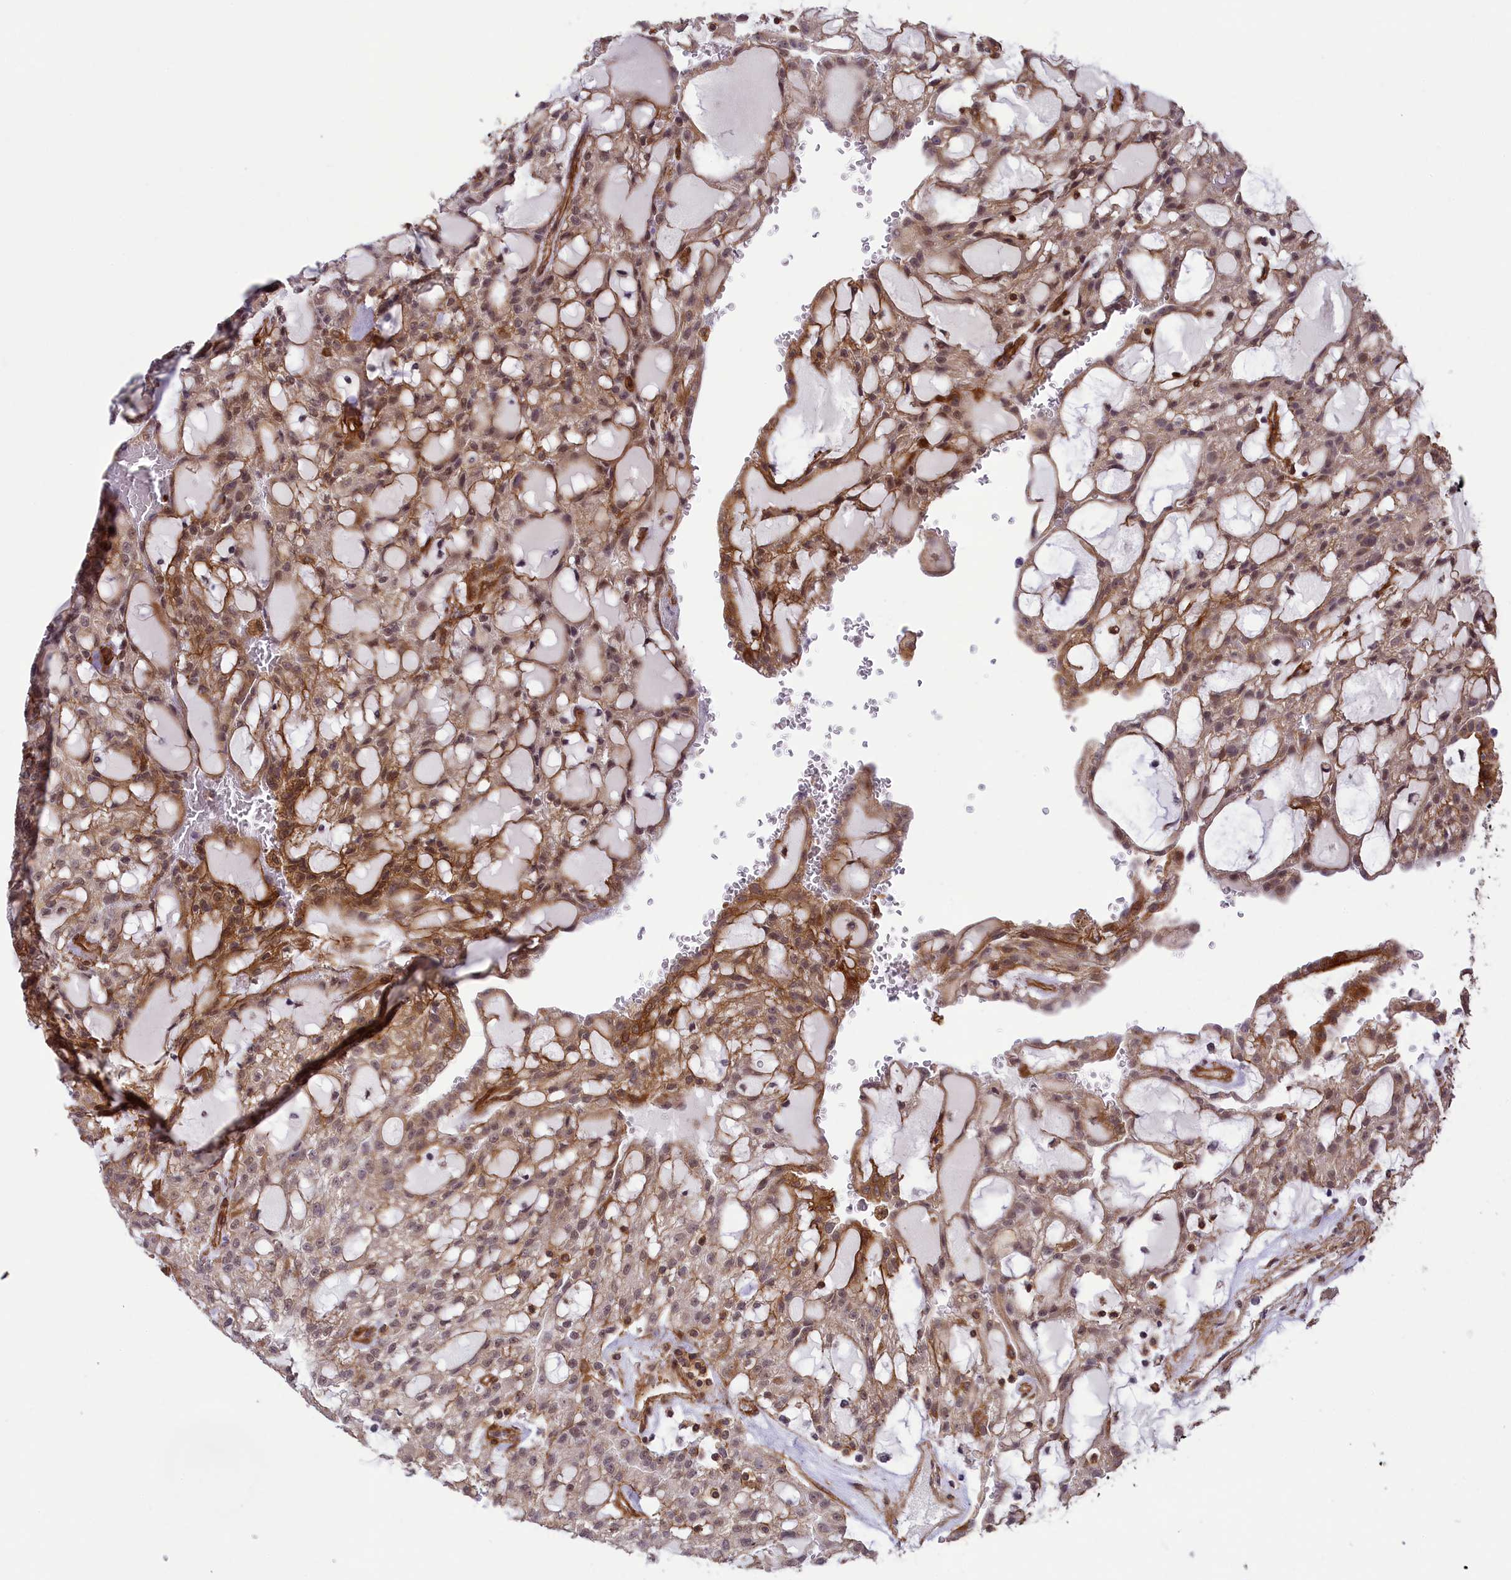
{"staining": {"intensity": "moderate", "quantity": "25%-75%", "location": "cytoplasmic/membranous"}, "tissue": "renal cancer", "cell_type": "Tumor cells", "image_type": "cancer", "snomed": [{"axis": "morphology", "description": "Adenocarcinoma, NOS"}, {"axis": "topography", "description": "Kidney"}], "caption": "Protein positivity by immunohistochemistry displays moderate cytoplasmic/membranous staining in about 25%-75% of tumor cells in renal cancer. Using DAB (3,3'-diaminobenzidine) (brown) and hematoxylin (blue) stains, captured at high magnification using brightfield microscopy.", "gene": "TNS1", "patient": {"sex": "male", "age": 63}}